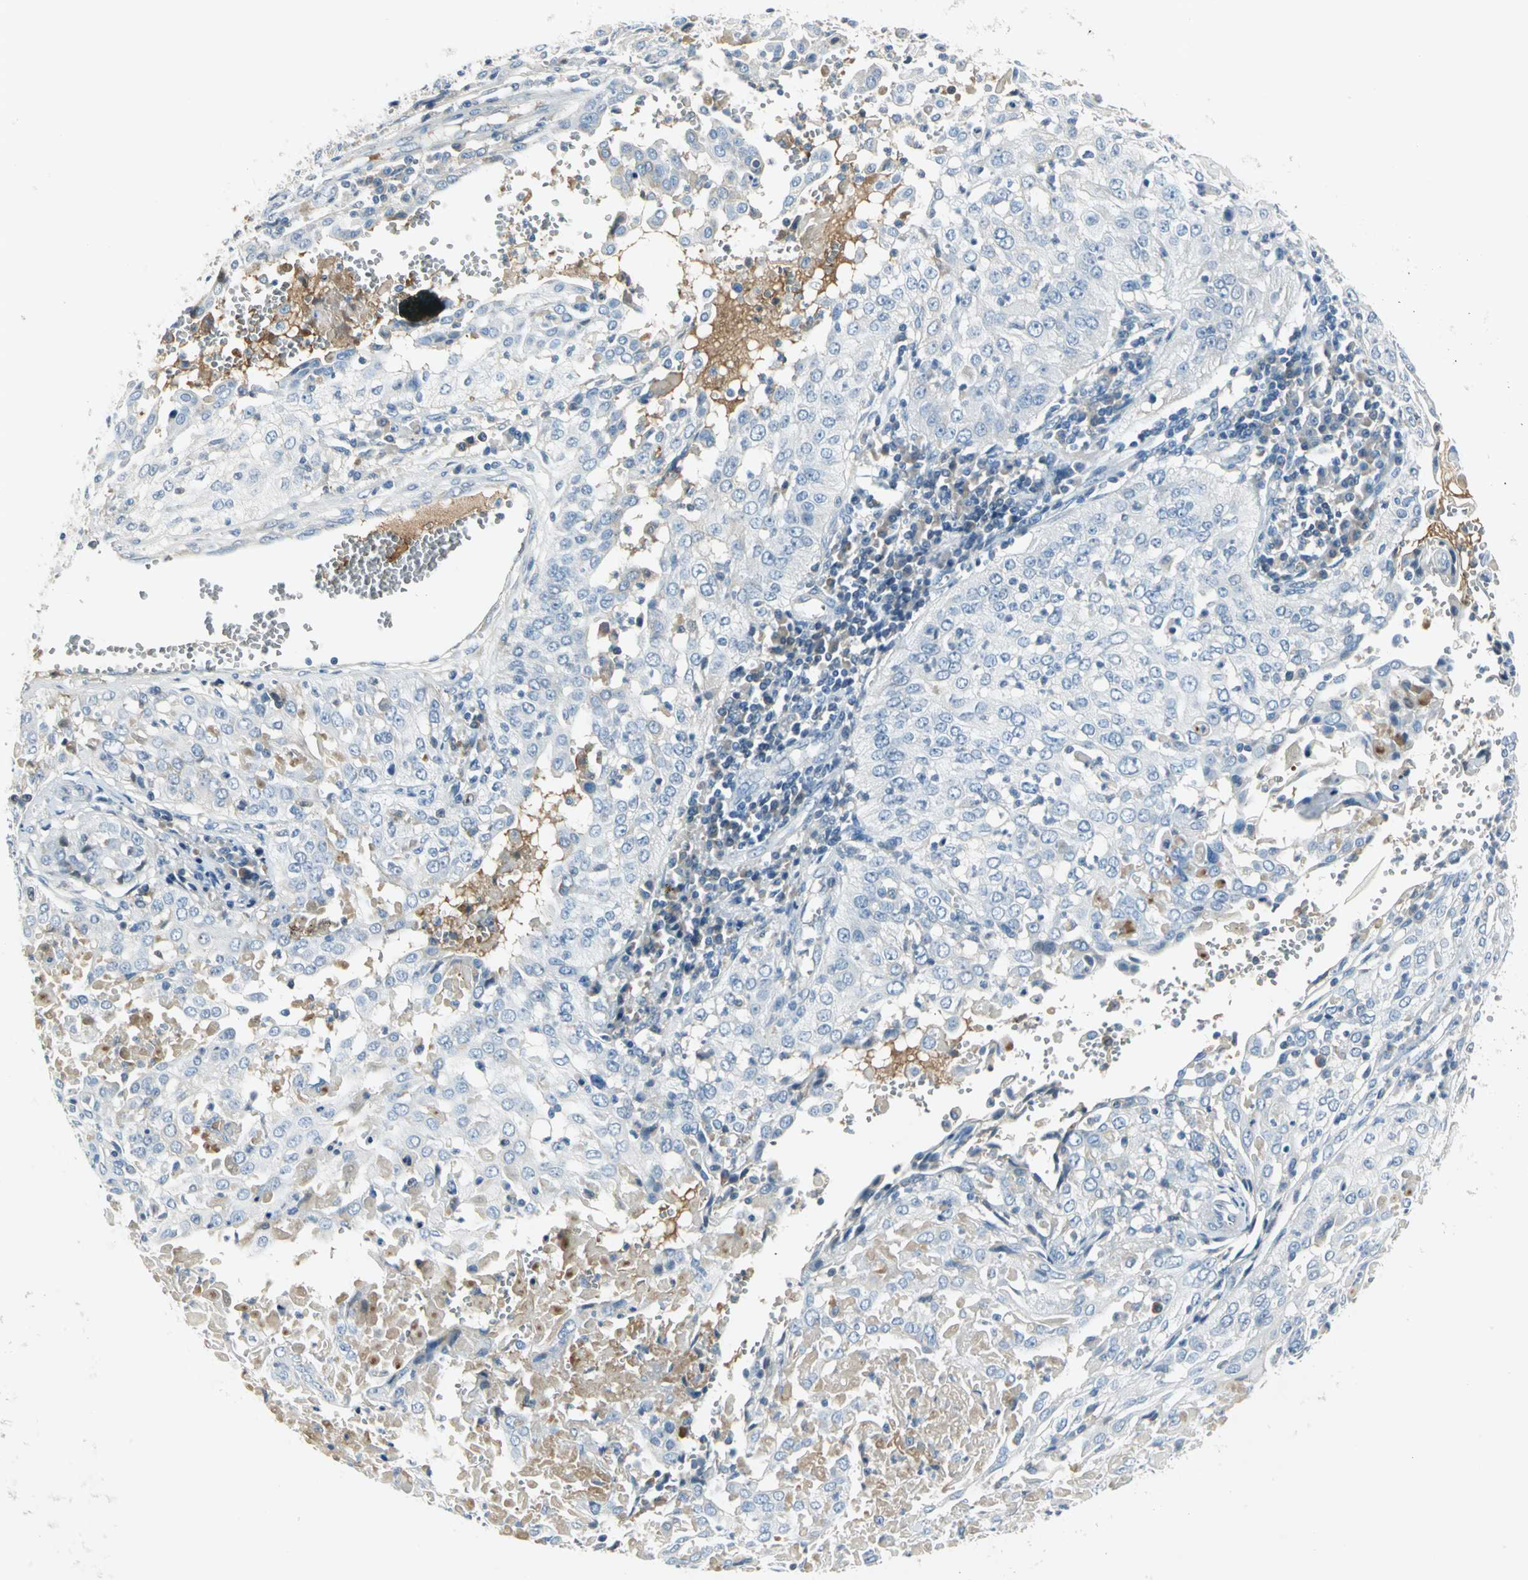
{"staining": {"intensity": "negative", "quantity": "none", "location": "none"}, "tissue": "cervical cancer", "cell_type": "Tumor cells", "image_type": "cancer", "snomed": [{"axis": "morphology", "description": "Squamous cell carcinoma, NOS"}, {"axis": "topography", "description": "Cervix"}], "caption": "Immunohistochemistry (IHC) of cervical cancer (squamous cell carcinoma) exhibits no positivity in tumor cells.", "gene": "ZIC1", "patient": {"sex": "female", "age": 39}}